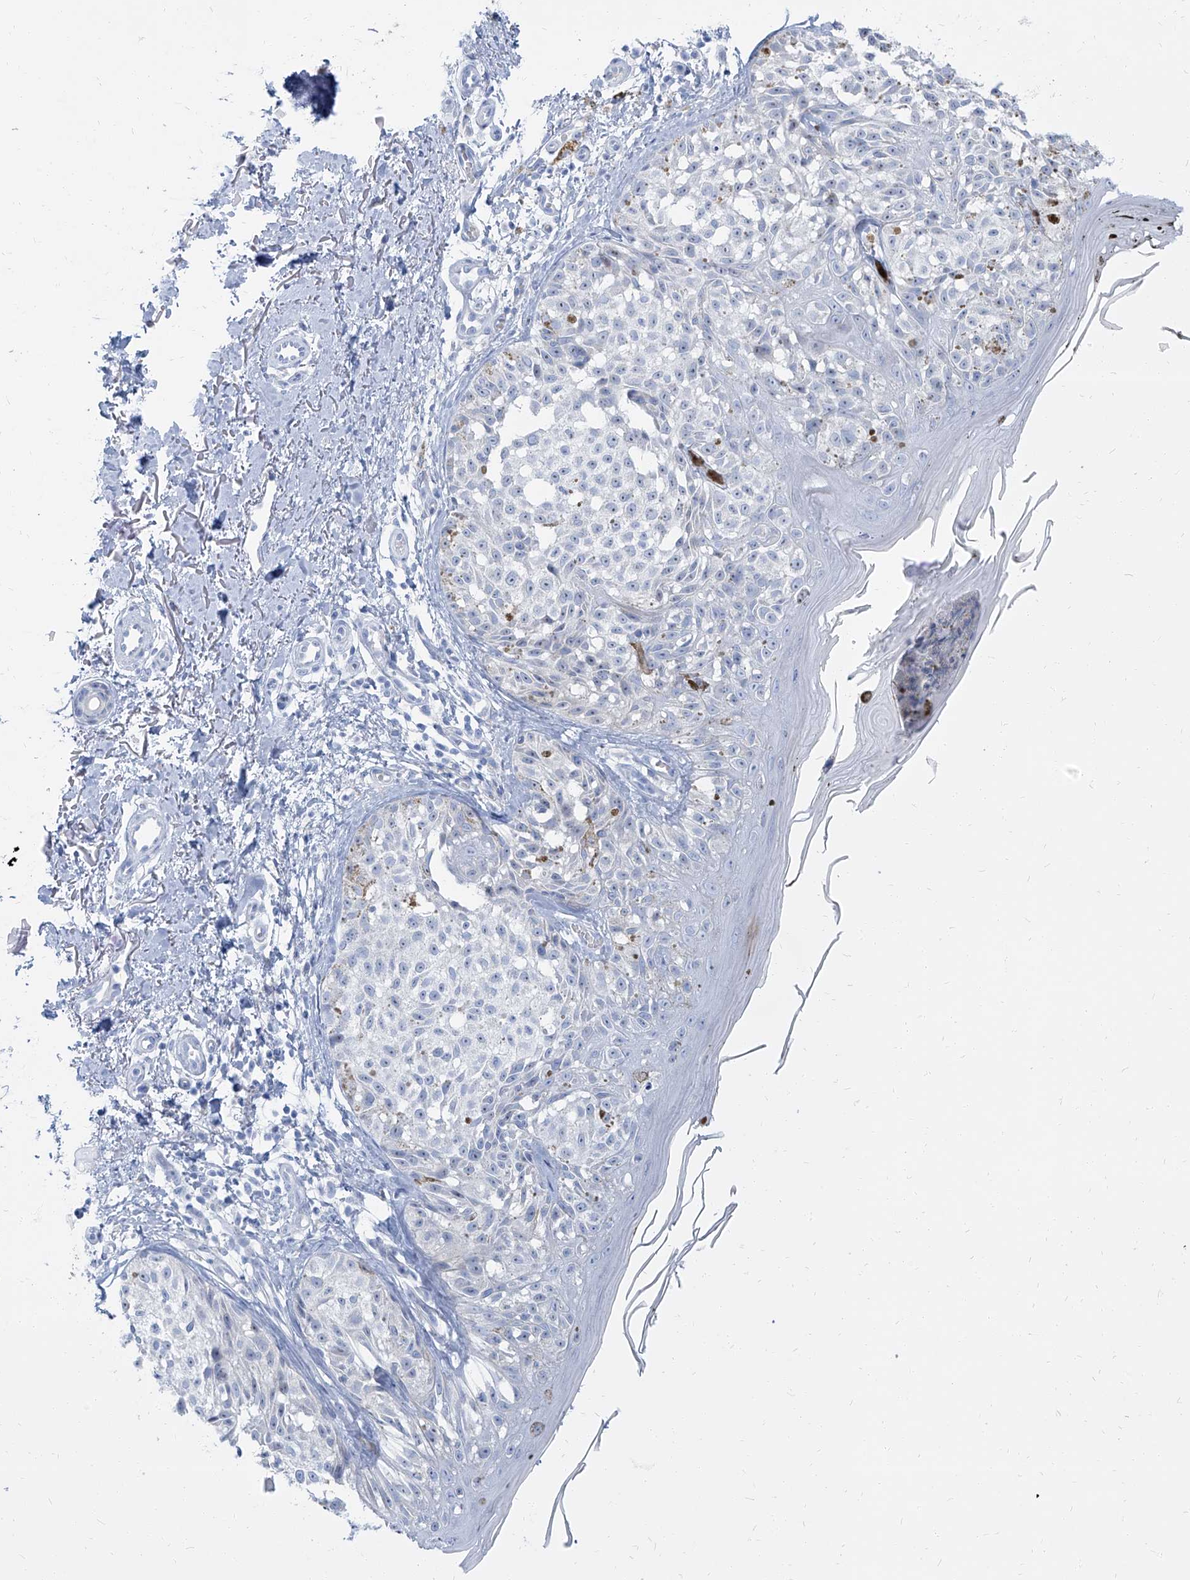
{"staining": {"intensity": "negative", "quantity": "none", "location": "none"}, "tissue": "melanoma", "cell_type": "Tumor cells", "image_type": "cancer", "snomed": [{"axis": "morphology", "description": "Malignant melanoma, NOS"}, {"axis": "topography", "description": "Skin"}], "caption": "Malignant melanoma was stained to show a protein in brown. There is no significant positivity in tumor cells.", "gene": "TXLNB", "patient": {"sex": "female", "age": 50}}